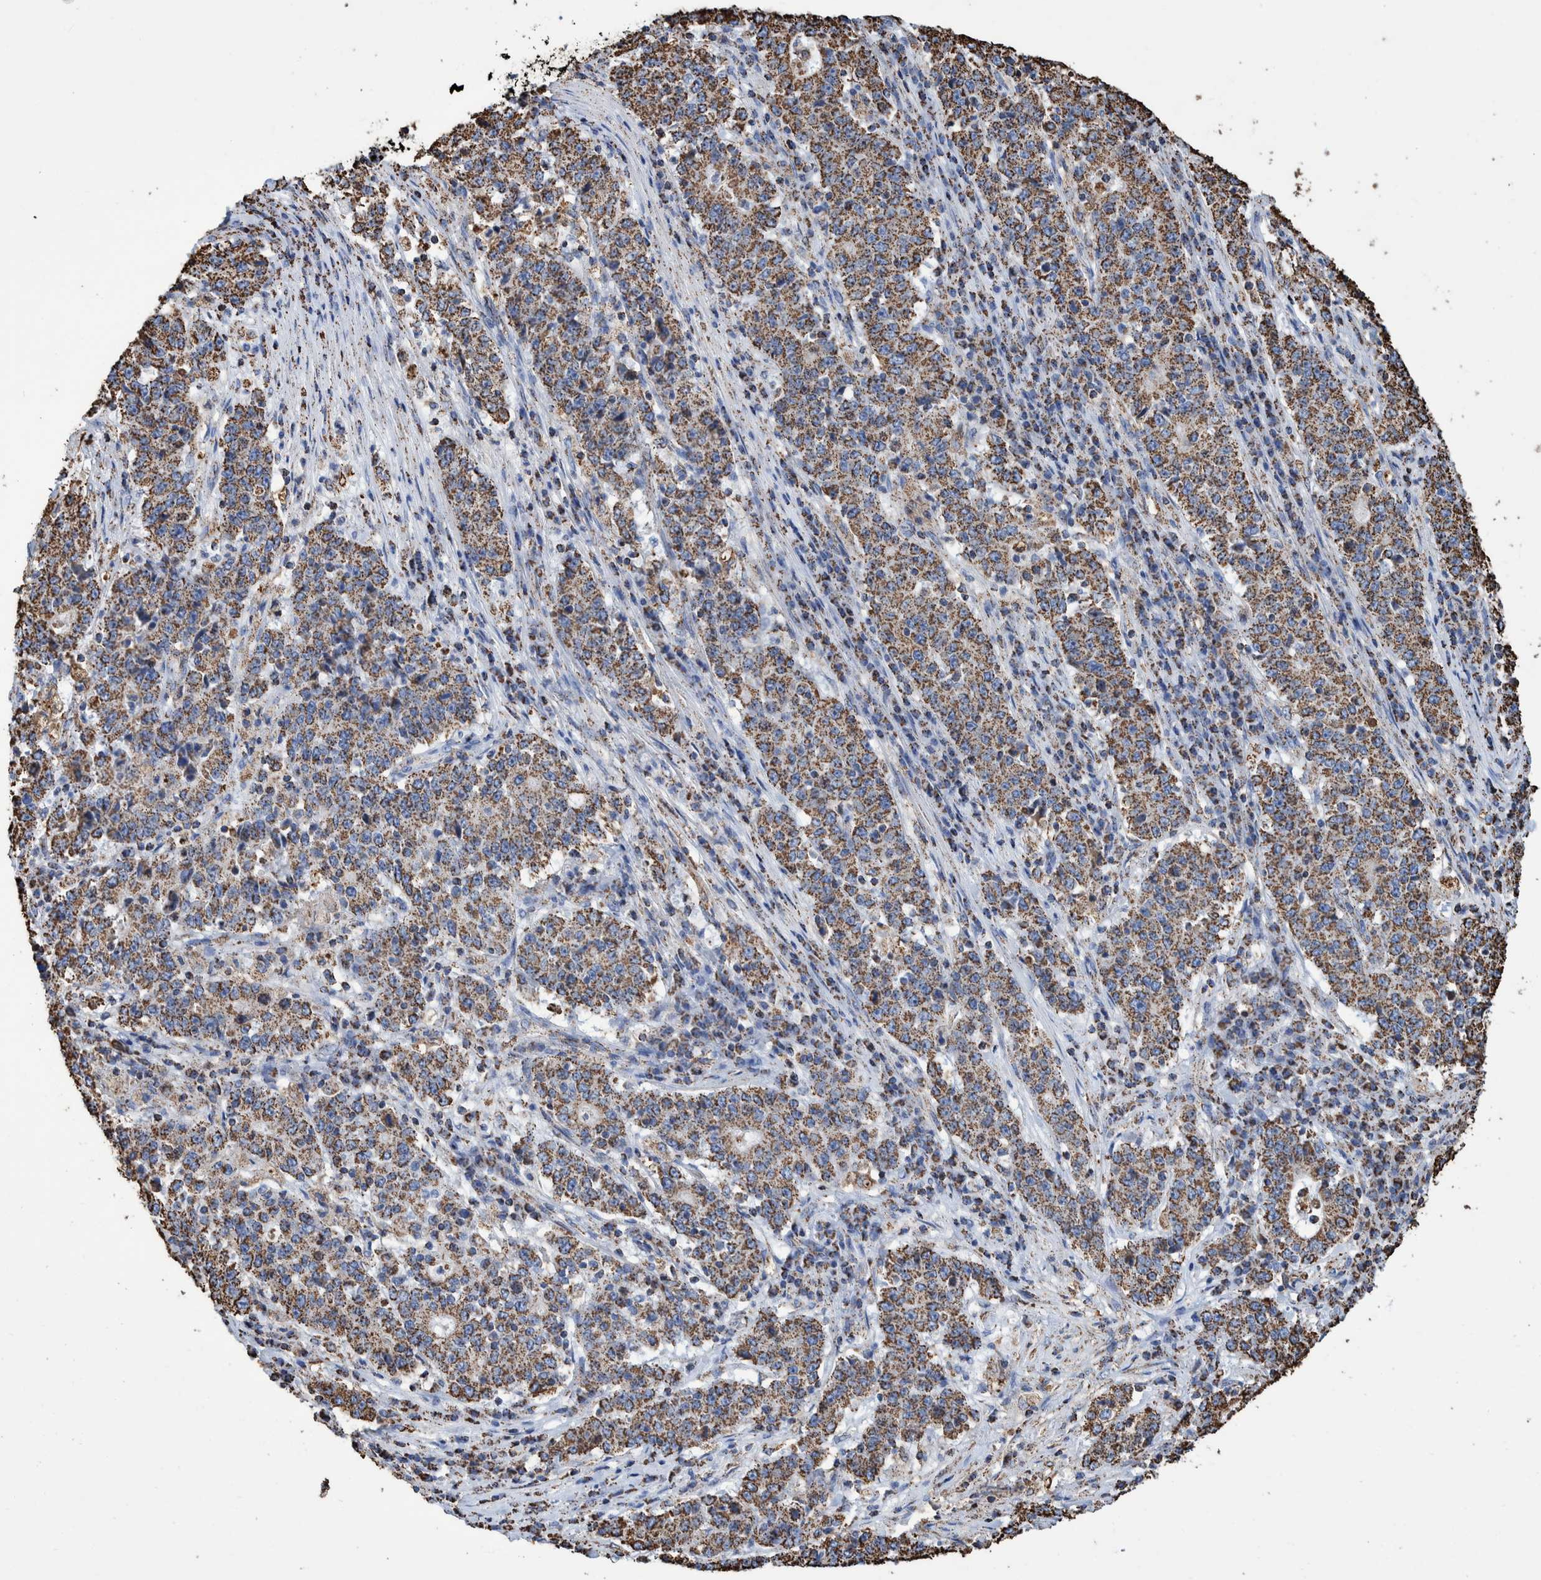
{"staining": {"intensity": "strong", "quantity": ">75%", "location": "cytoplasmic/membranous"}, "tissue": "stomach cancer", "cell_type": "Tumor cells", "image_type": "cancer", "snomed": [{"axis": "morphology", "description": "Adenocarcinoma, NOS"}, {"axis": "topography", "description": "Stomach"}], "caption": "Brown immunohistochemical staining in human adenocarcinoma (stomach) reveals strong cytoplasmic/membranous expression in about >75% of tumor cells.", "gene": "VPS26C", "patient": {"sex": "male", "age": 59}}